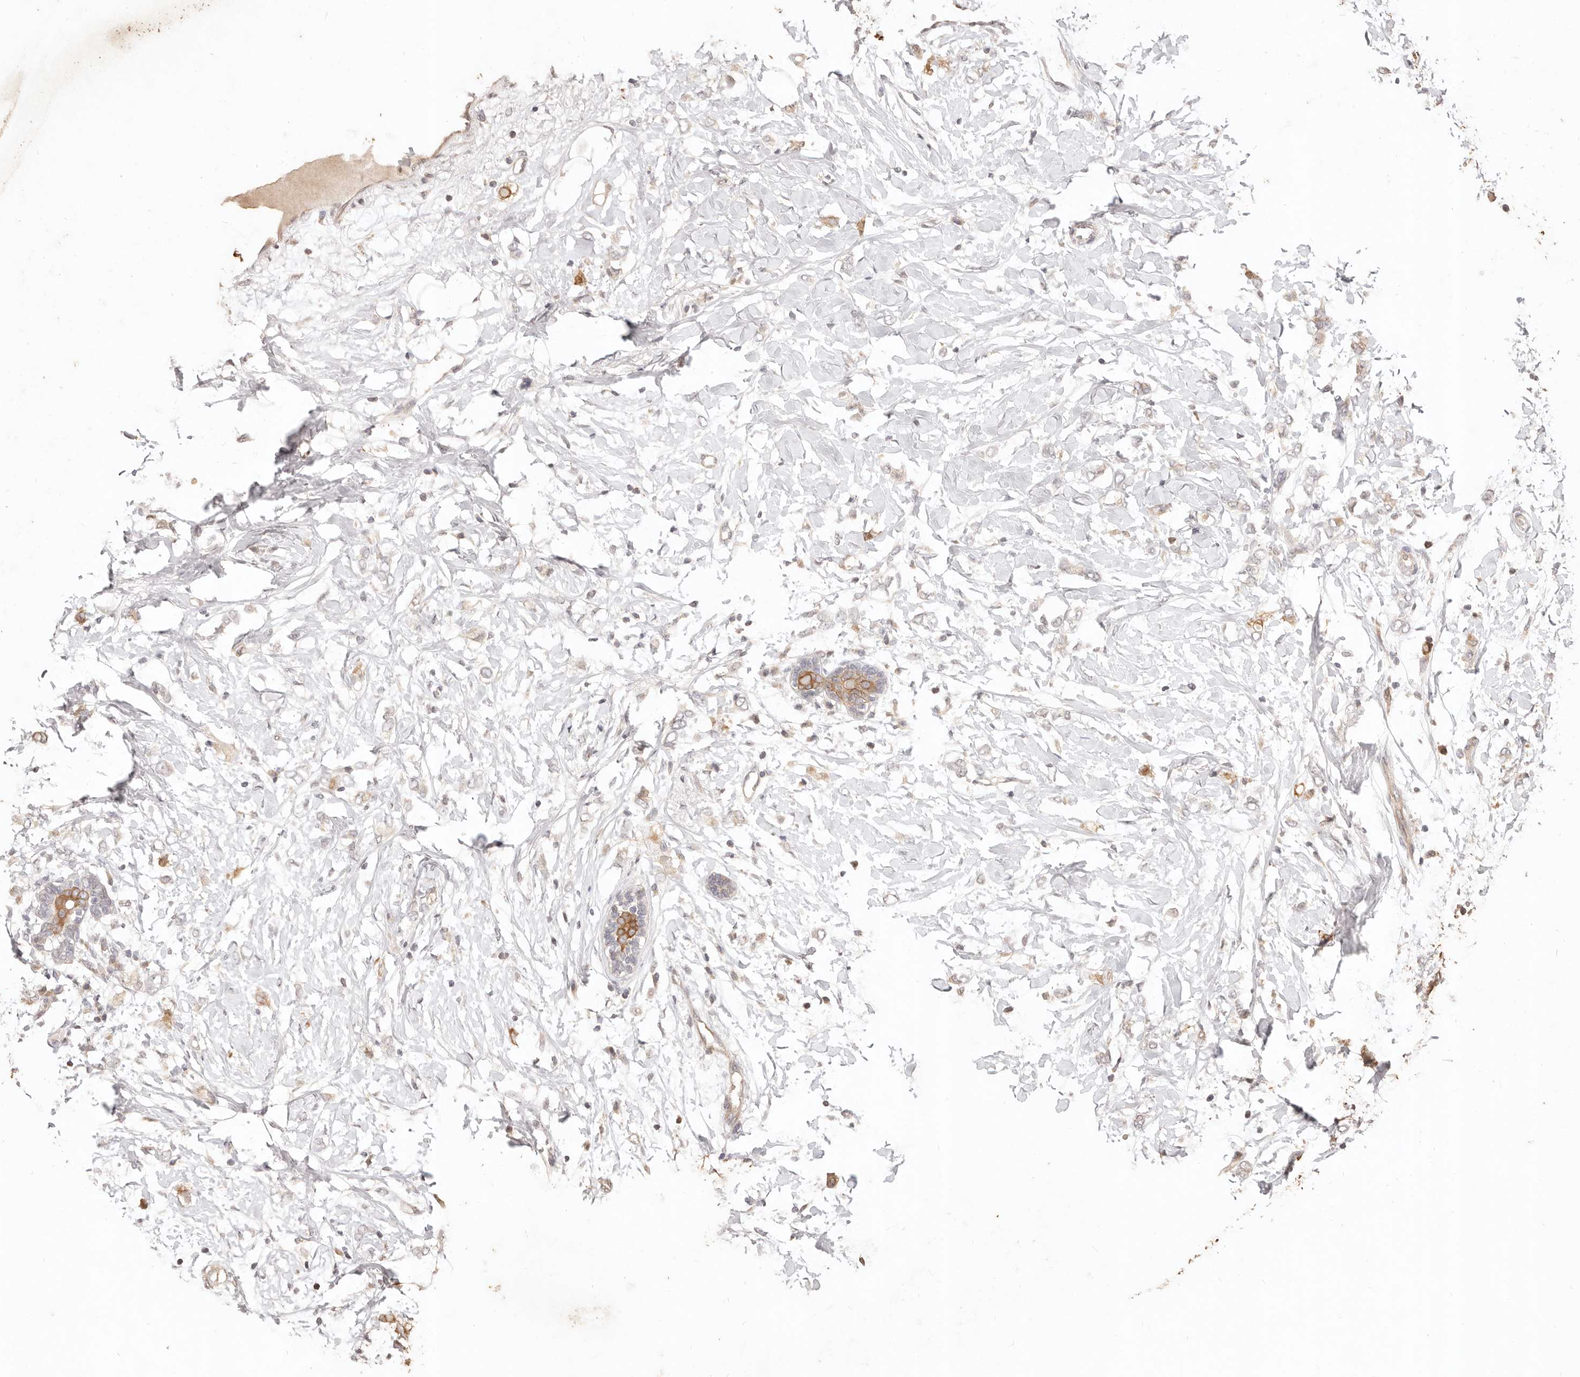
{"staining": {"intensity": "weak", "quantity": "<25%", "location": "cytoplasmic/membranous"}, "tissue": "breast cancer", "cell_type": "Tumor cells", "image_type": "cancer", "snomed": [{"axis": "morphology", "description": "Normal tissue, NOS"}, {"axis": "morphology", "description": "Lobular carcinoma"}, {"axis": "topography", "description": "Breast"}], "caption": "Tumor cells are negative for protein expression in human breast lobular carcinoma.", "gene": "KIF9", "patient": {"sex": "female", "age": 47}}